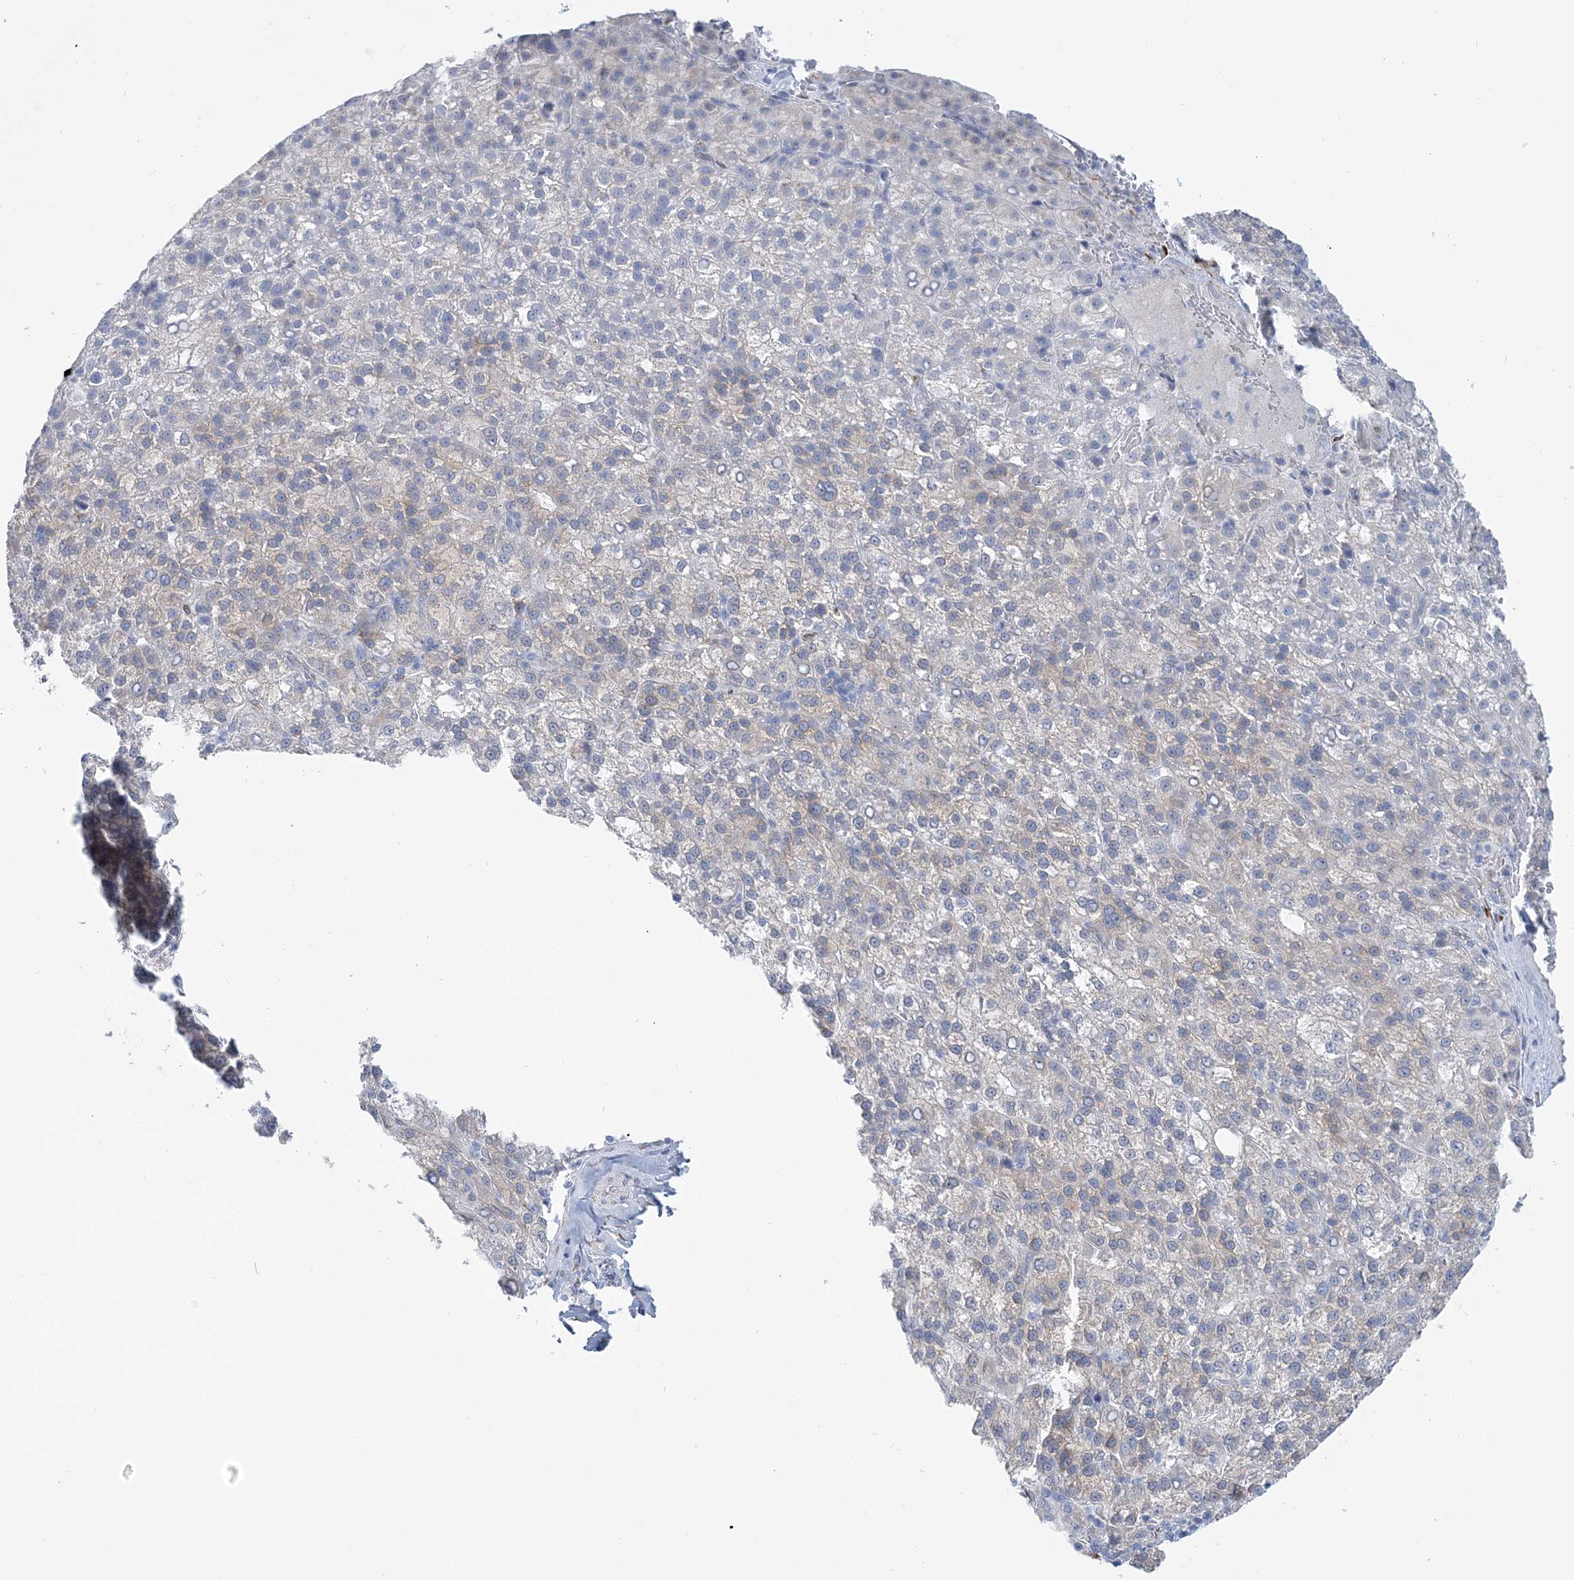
{"staining": {"intensity": "negative", "quantity": "none", "location": "none"}, "tissue": "liver cancer", "cell_type": "Tumor cells", "image_type": "cancer", "snomed": [{"axis": "morphology", "description": "Carcinoma, Hepatocellular, NOS"}, {"axis": "topography", "description": "Liver"}], "caption": "Tumor cells show no significant expression in liver hepatocellular carcinoma.", "gene": "PLEKHG4B", "patient": {"sex": "female", "age": 58}}